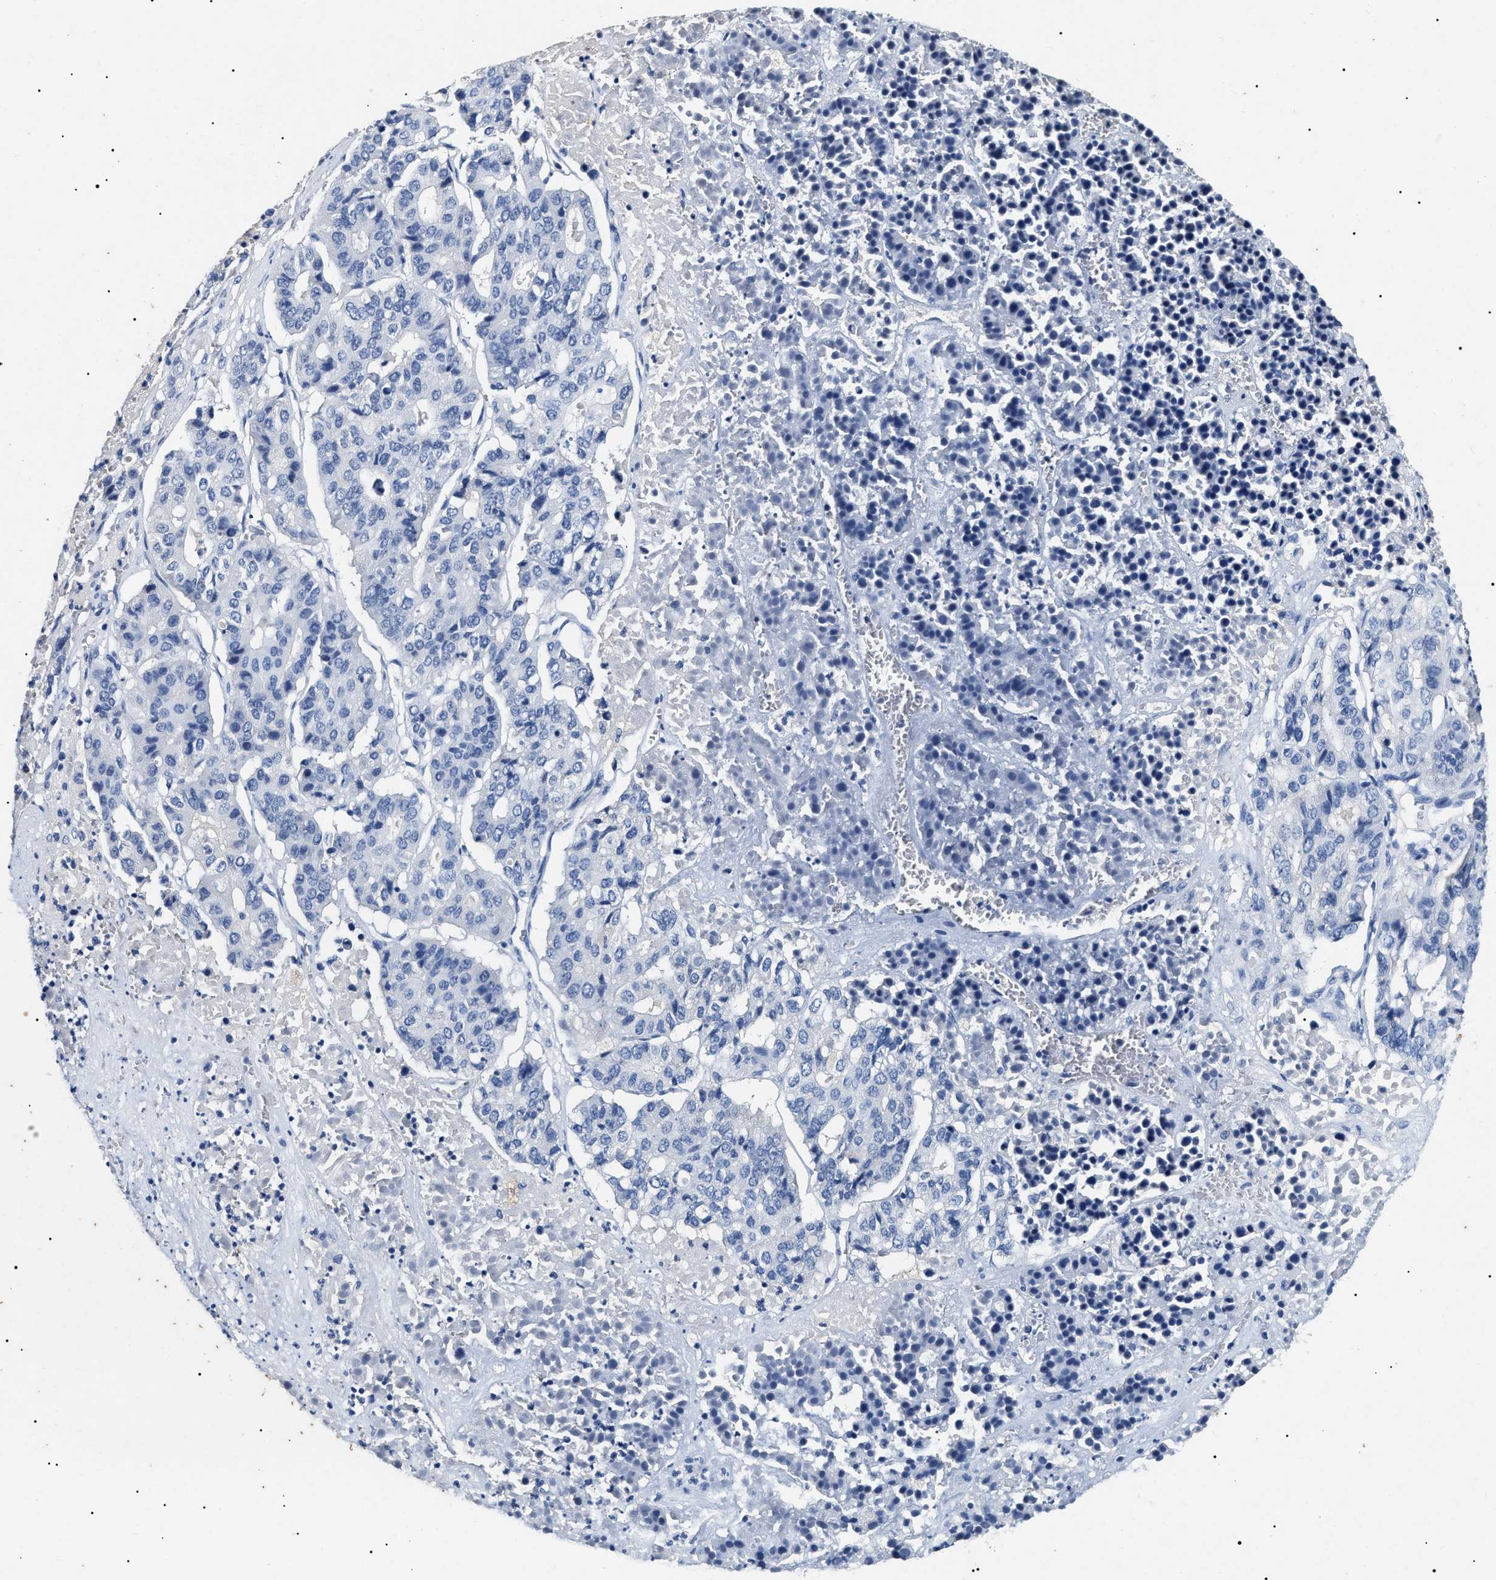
{"staining": {"intensity": "negative", "quantity": "none", "location": "none"}, "tissue": "pancreatic cancer", "cell_type": "Tumor cells", "image_type": "cancer", "snomed": [{"axis": "morphology", "description": "Adenocarcinoma, NOS"}, {"axis": "topography", "description": "Pancreas"}], "caption": "The immunohistochemistry (IHC) histopathology image has no significant expression in tumor cells of pancreatic cancer tissue.", "gene": "LRRC8E", "patient": {"sex": "male", "age": 50}}